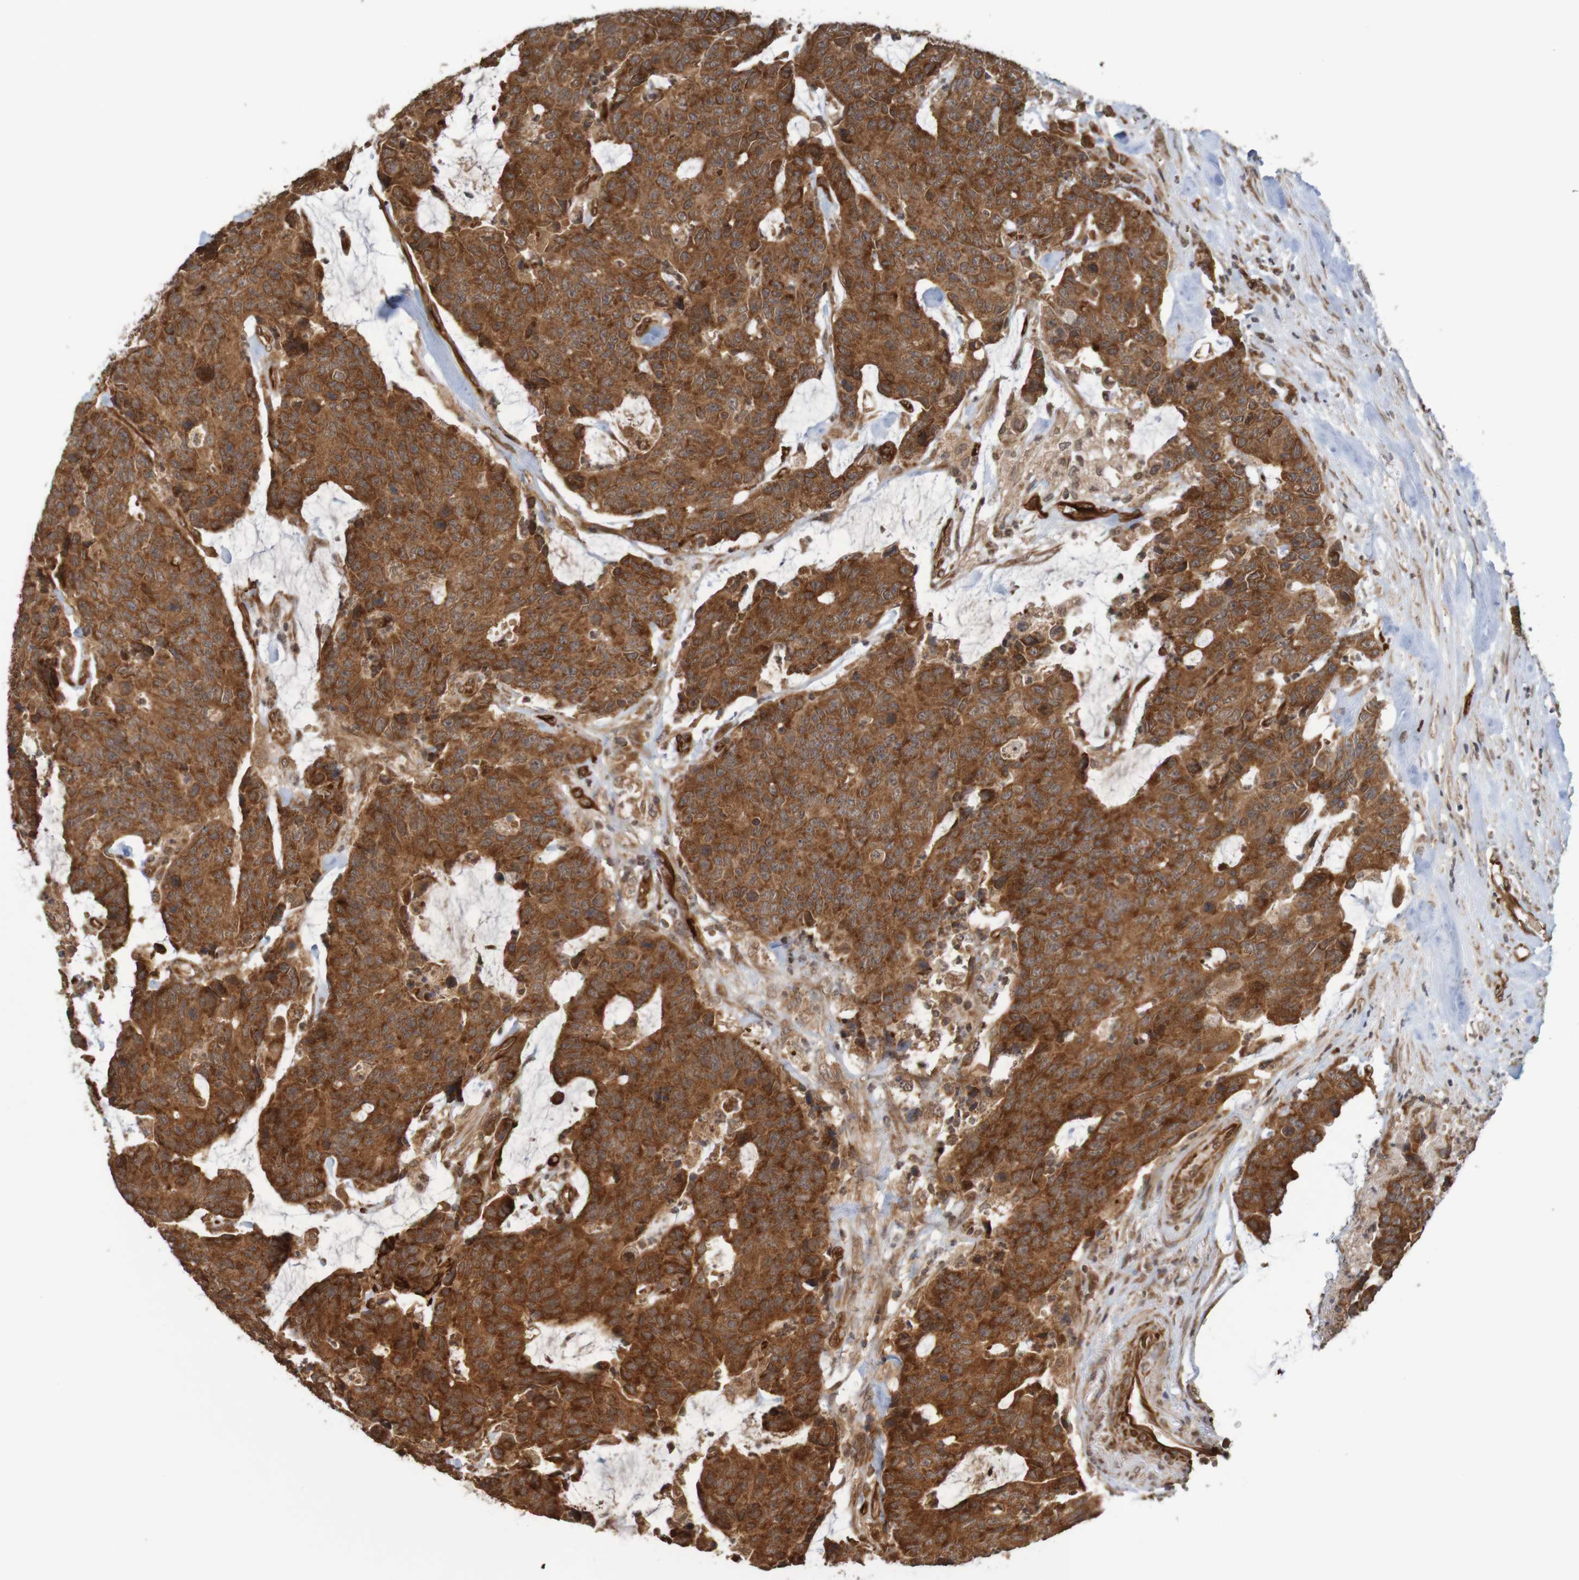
{"staining": {"intensity": "strong", "quantity": ">75%", "location": "cytoplasmic/membranous"}, "tissue": "colorectal cancer", "cell_type": "Tumor cells", "image_type": "cancer", "snomed": [{"axis": "morphology", "description": "Adenocarcinoma, NOS"}, {"axis": "topography", "description": "Colon"}], "caption": "Immunohistochemistry (IHC) staining of adenocarcinoma (colorectal), which shows high levels of strong cytoplasmic/membranous positivity in about >75% of tumor cells indicating strong cytoplasmic/membranous protein staining. The staining was performed using DAB (brown) for protein detection and nuclei were counterstained in hematoxylin (blue).", "gene": "MRPL52", "patient": {"sex": "female", "age": 86}}